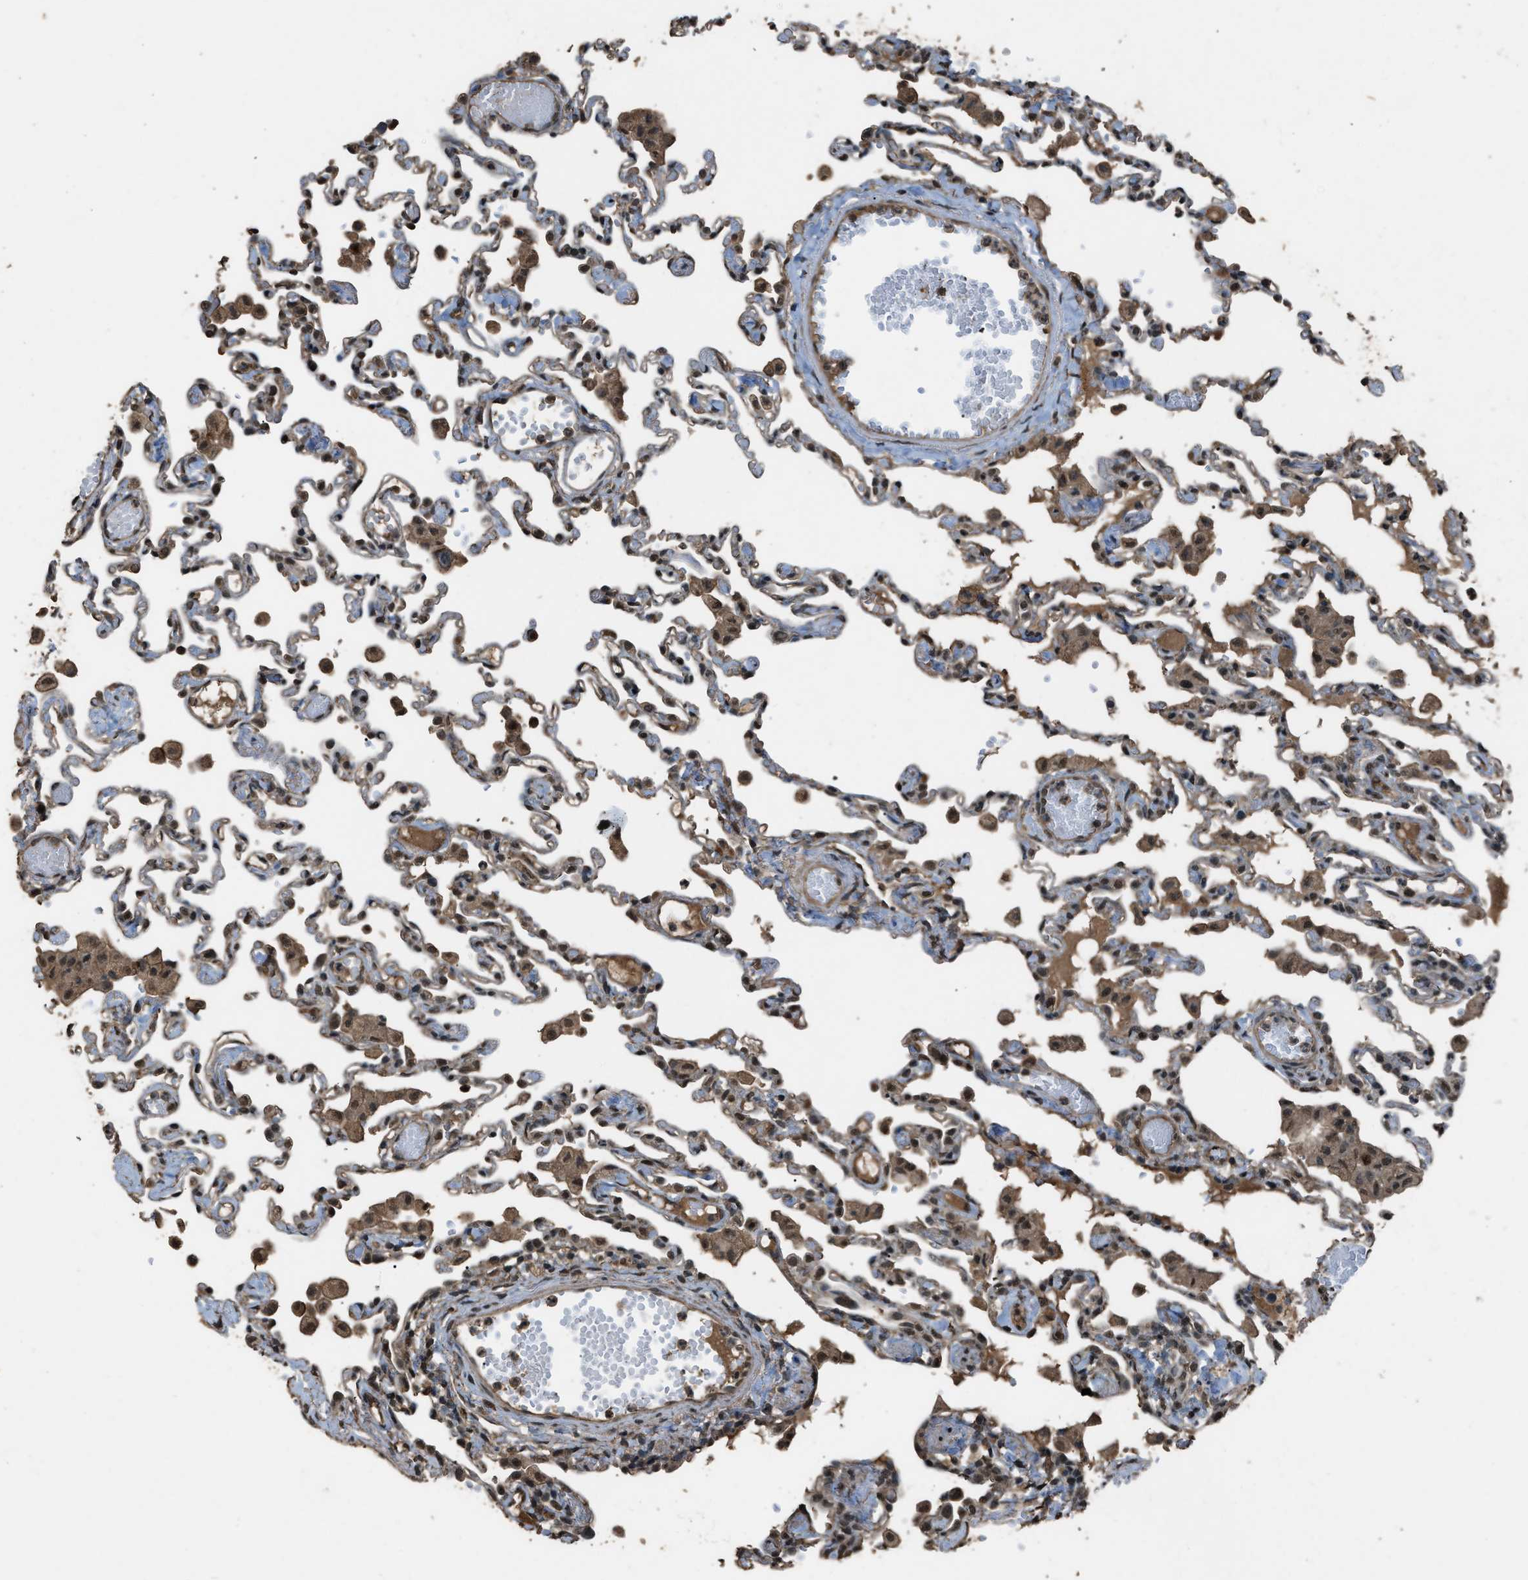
{"staining": {"intensity": "strong", "quantity": "25%-75%", "location": "nuclear"}, "tissue": "lung", "cell_type": "Alveolar cells", "image_type": "normal", "snomed": [{"axis": "morphology", "description": "Normal tissue, NOS"}, {"axis": "topography", "description": "Bronchus"}, {"axis": "topography", "description": "Lung"}], "caption": "Immunohistochemical staining of unremarkable lung demonstrates strong nuclear protein positivity in approximately 25%-75% of alveolar cells.", "gene": "SERTAD2", "patient": {"sex": "female", "age": 49}}